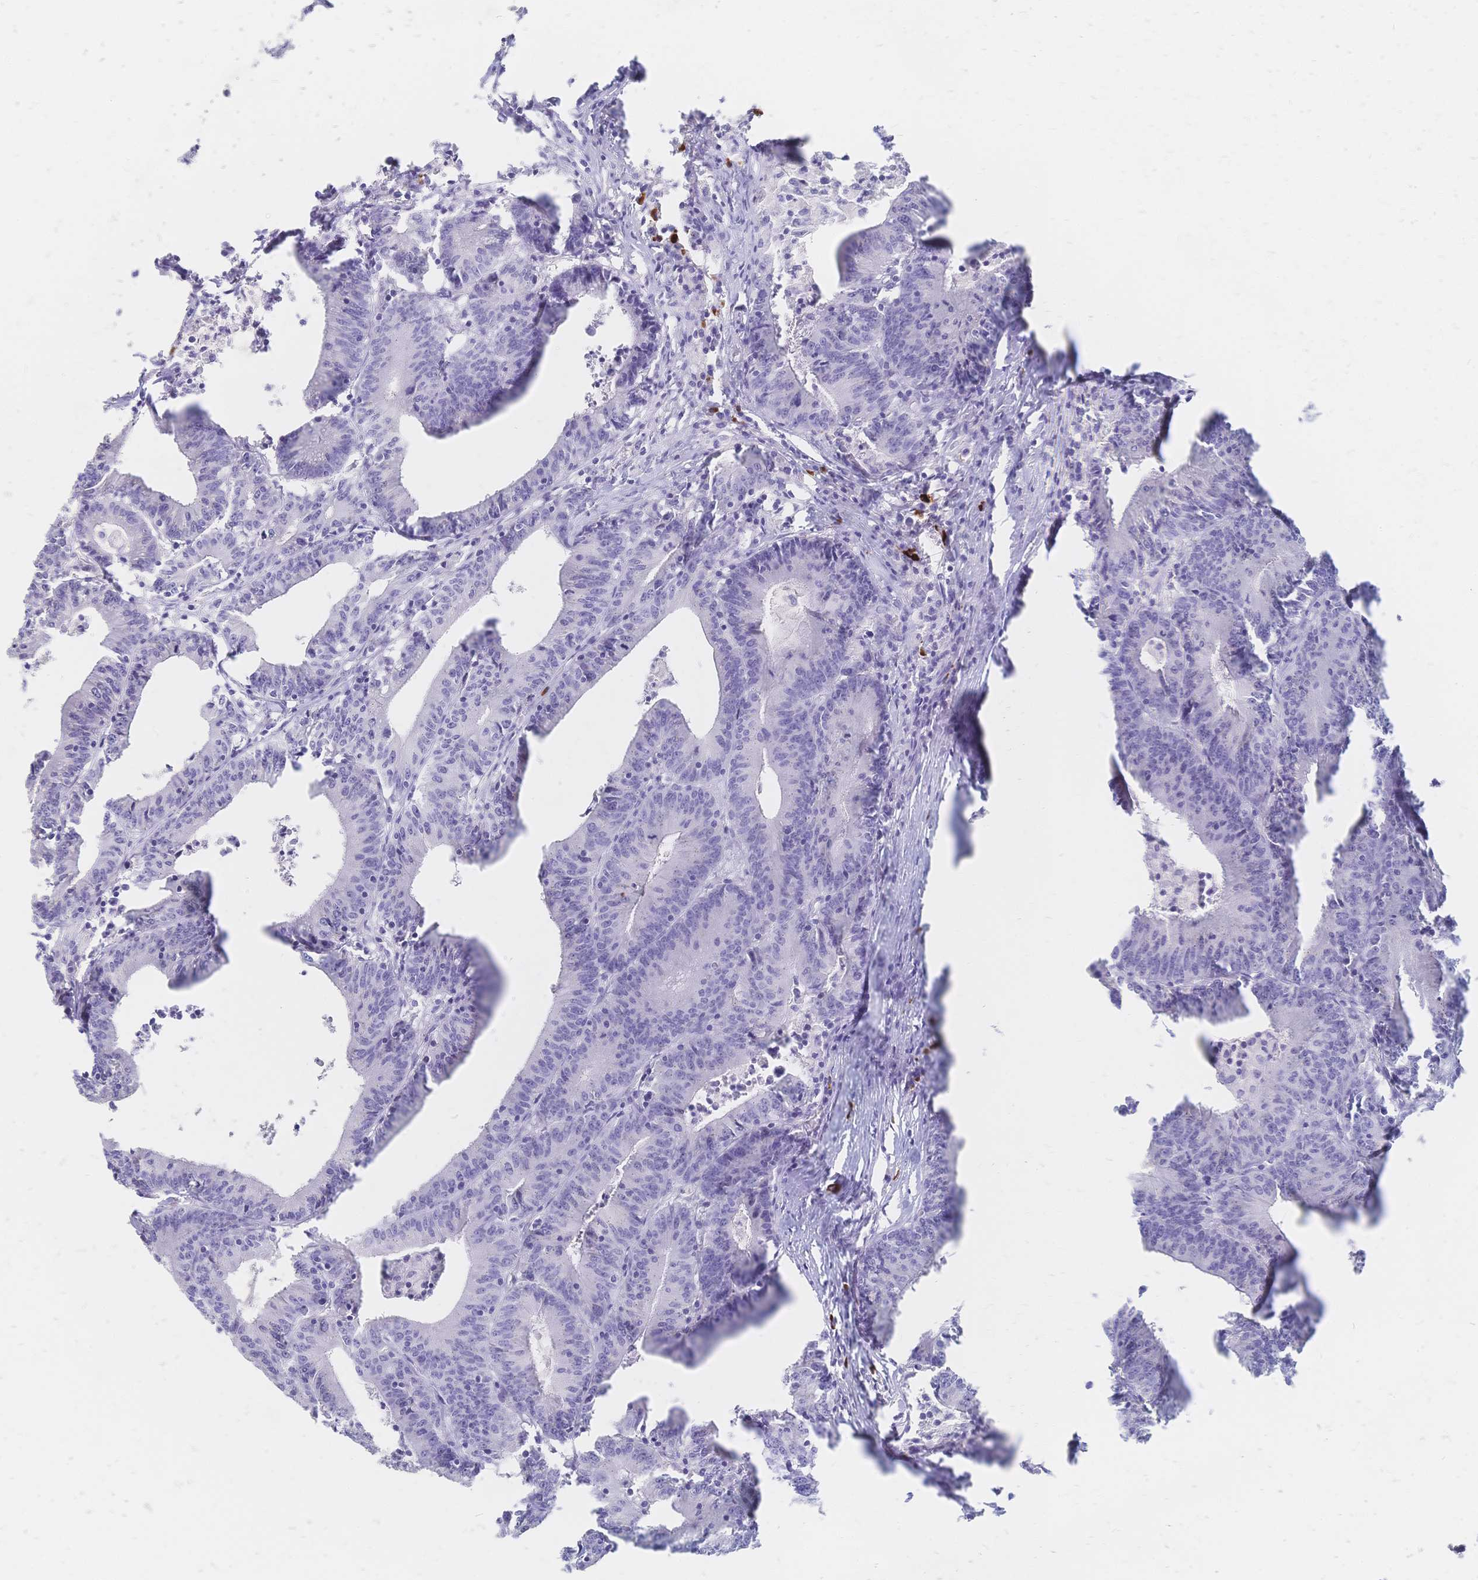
{"staining": {"intensity": "negative", "quantity": "none", "location": "none"}, "tissue": "colorectal cancer", "cell_type": "Tumor cells", "image_type": "cancer", "snomed": [{"axis": "morphology", "description": "Adenocarcinoma, NOS"}, {"axis": "topography", "description": "Colon"}], "caption": "High magnification brightfield microscopy of colorectal cancer (adenocarcinoma) stained with DAB (3,3'-diaminobenzidine) (brown) and counterstained with hematoxylin (blue): tumor cells show no significant staining.", "gene": "PSORS1C2", "patient": {"sex": "female", "age": 78}}